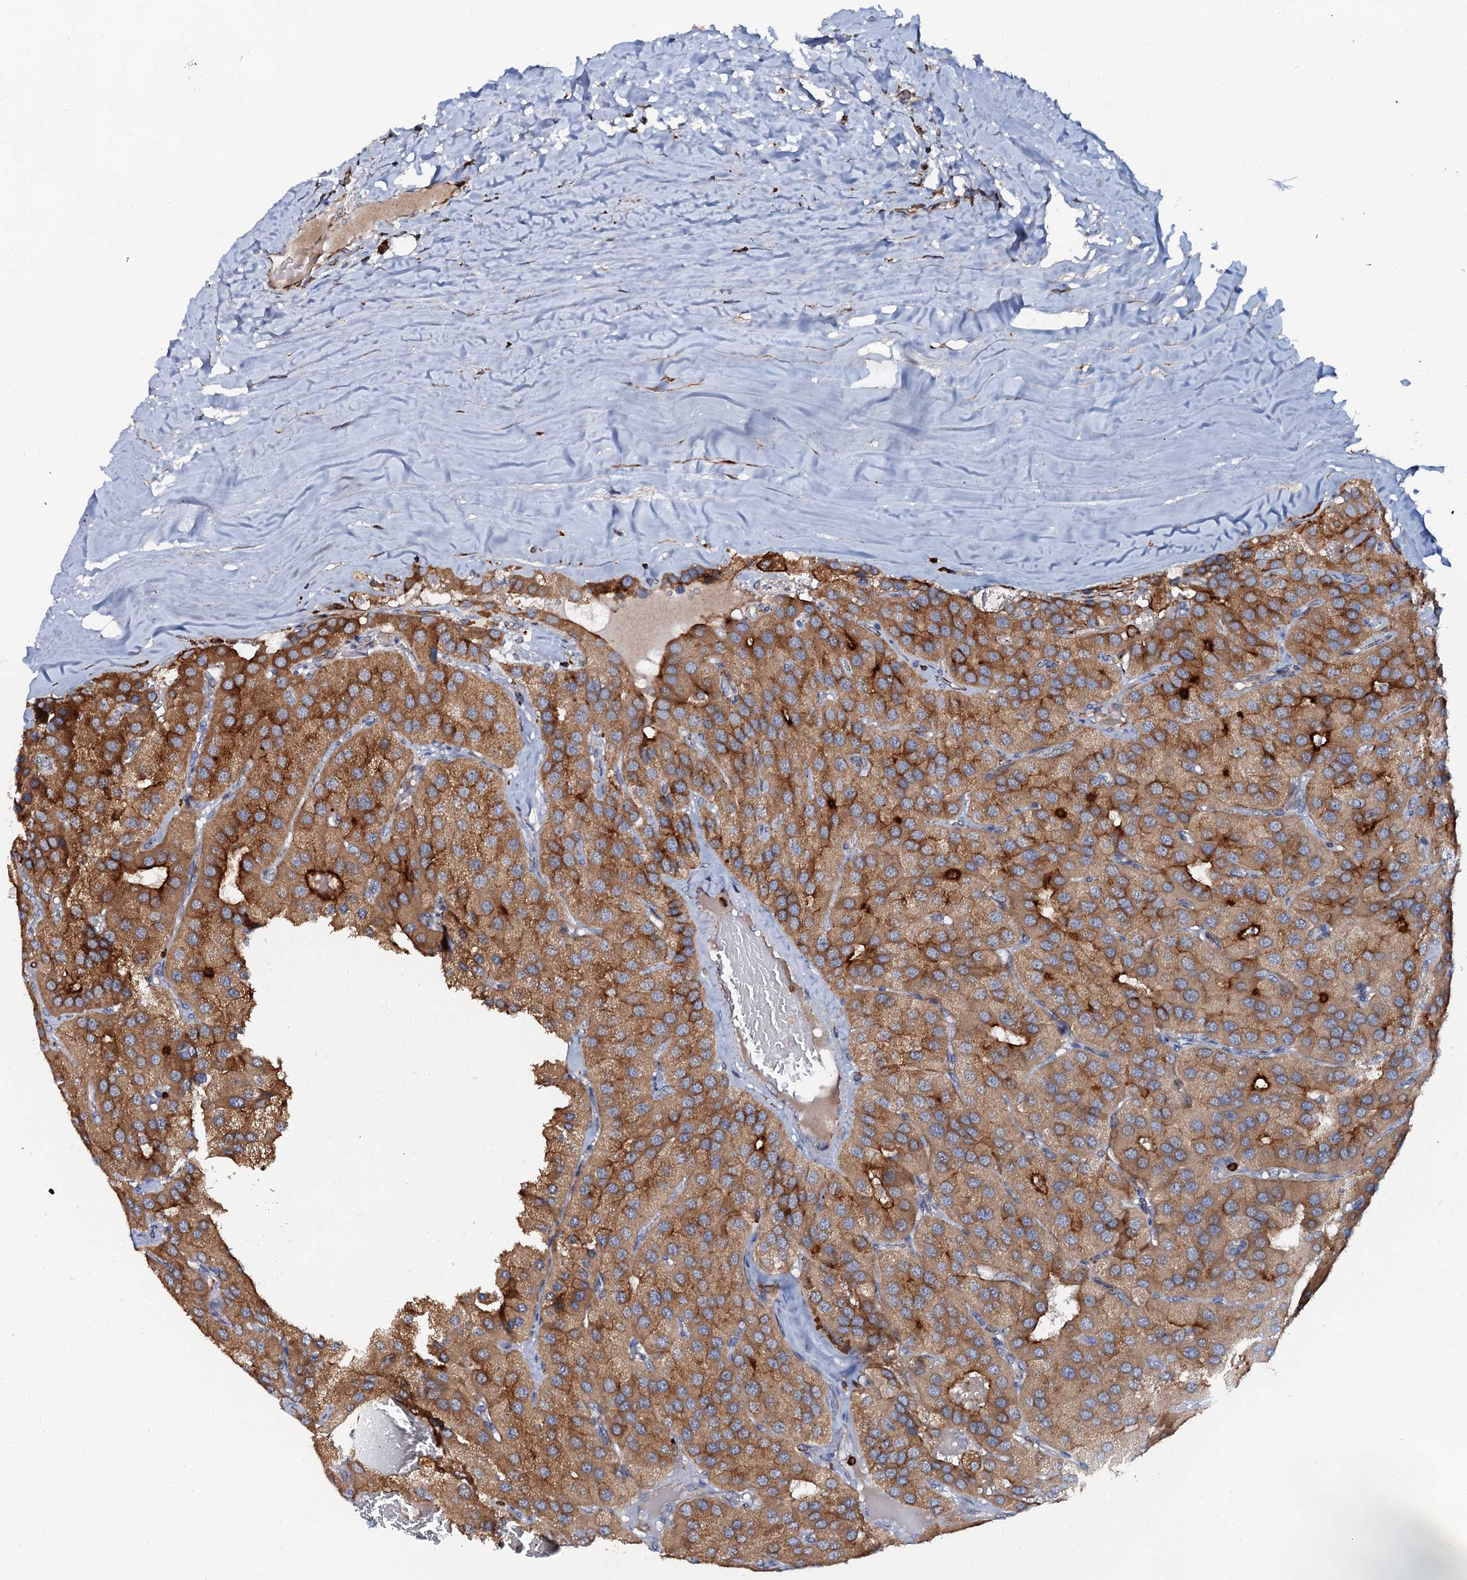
{"staining": {"intensity": "strong", "quantity": ">75%", "location": "cytoplasmic/membranous"}, "tissue": "parathyroid gland", "cell_type": "Glandular cells", "image_type": "normal", "snomed": [{"axis": "morphology", "description": "Normal tissue, NOS"}, {"axis": "morphology", "description": "Adenoma, NOS"}, {"axis": "topography", "description": "Parathyroid gland"}], "caption": "This histopathology image exhibits immunohistochemistry staining of normal parathyroid gland, with high strong cytoplasmic/membranous expression in approximately >75% of glandular cells.", "gene": "VAMP8", "patient": {"sex": "female", "age": 86}}